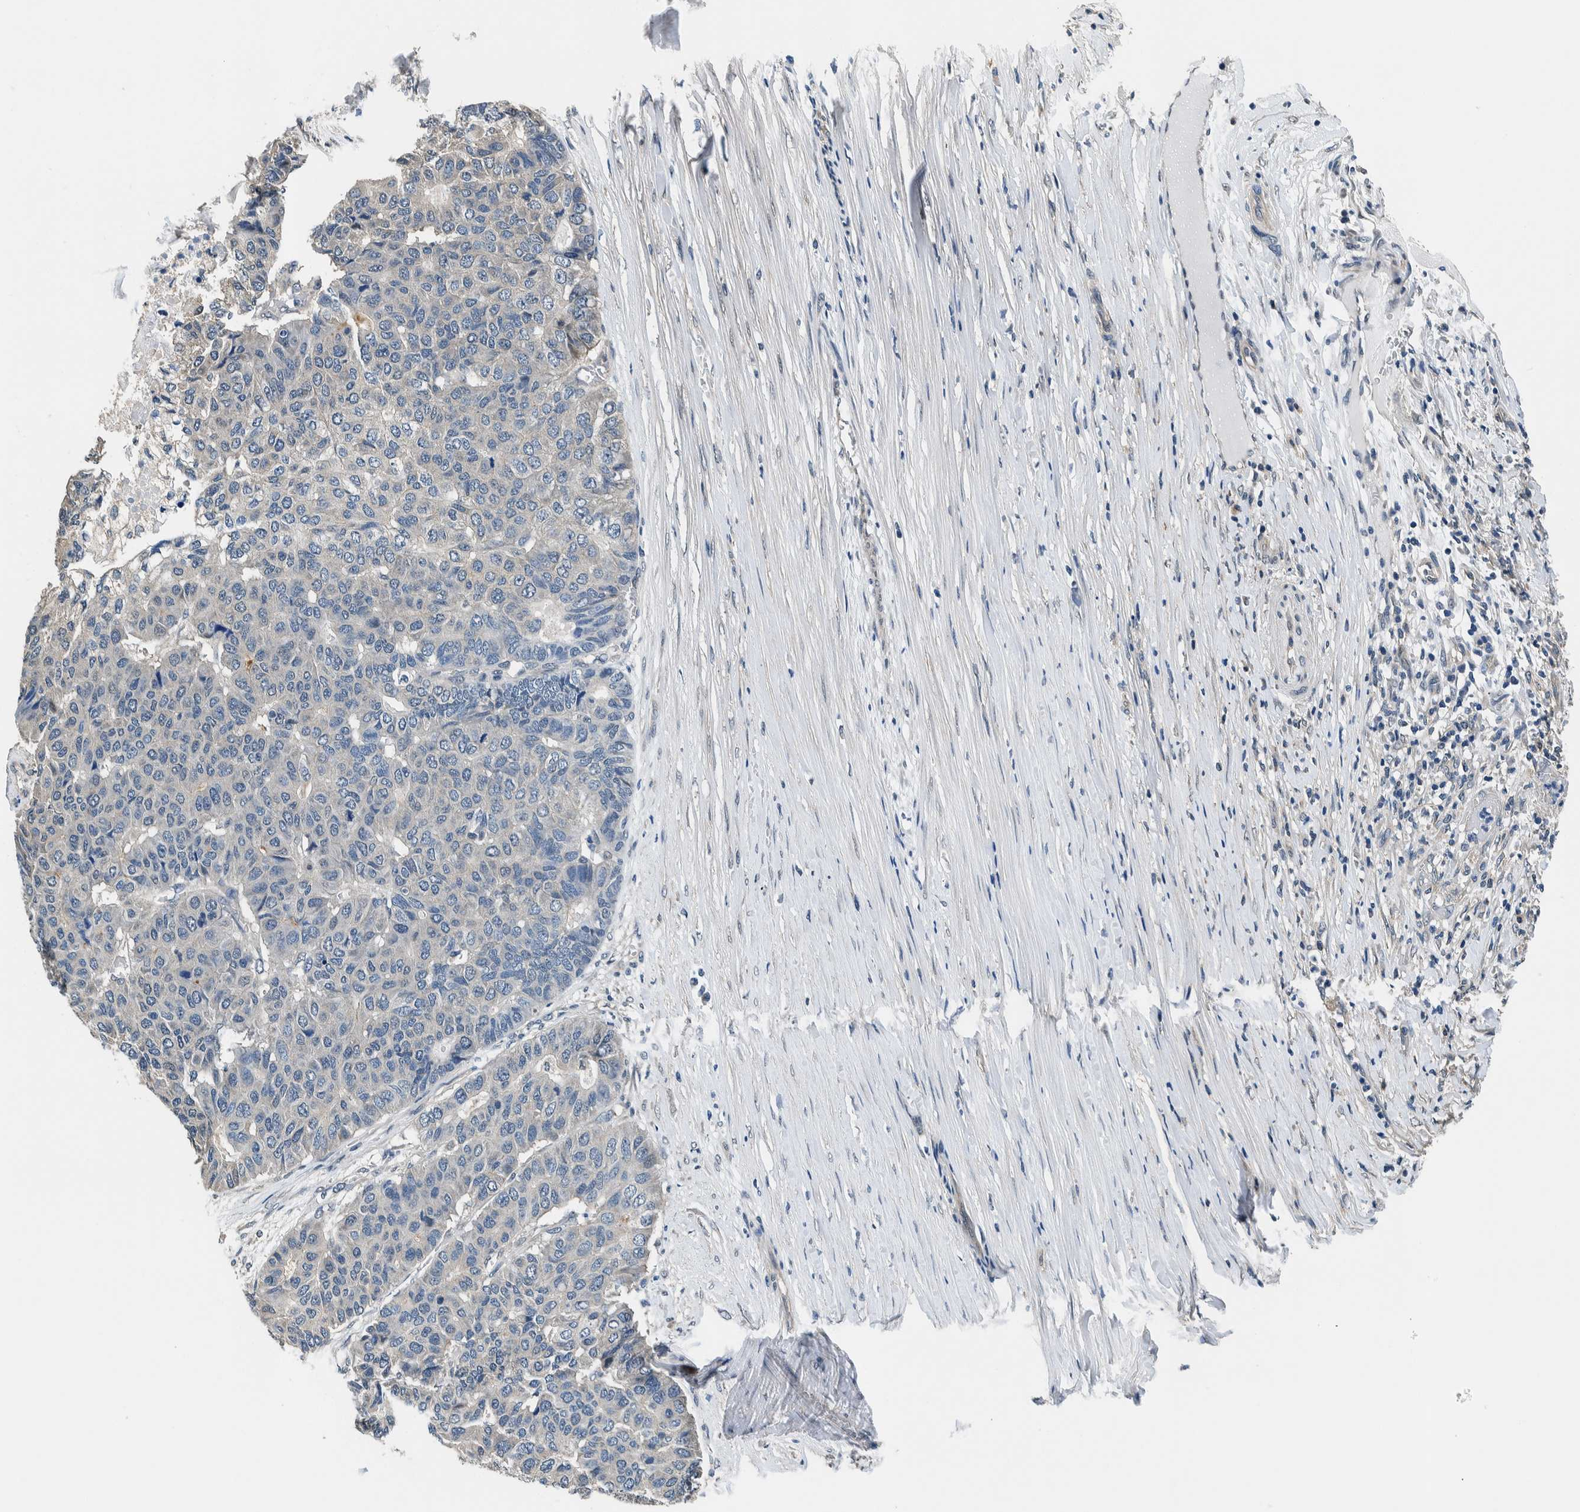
{"staining": {"intensity": "negative", "quantity": "none", "location": "none"}, "tissue": "pancreatic cancer", "cell_type": "Tumor cells", "image_type": "cancer", "snomed": [{"axis": "morphology", "description": "Adenocarcinoma, NOS"}, {"axis": "topography", "description": "Pancreas"}], "caption": "IHC photomicrograph of human adenocarcinoma (pancreatic) stained for a protein (brown), which shows no positivity in tumor cells. The staining is performed using DAB (3,3'-diaminobenzidine) brown chromogen with nuclei counter-stained in using hematoxylin.", "gene": "NIBAN2", "patient": {"sex": "male", "age": 50}}